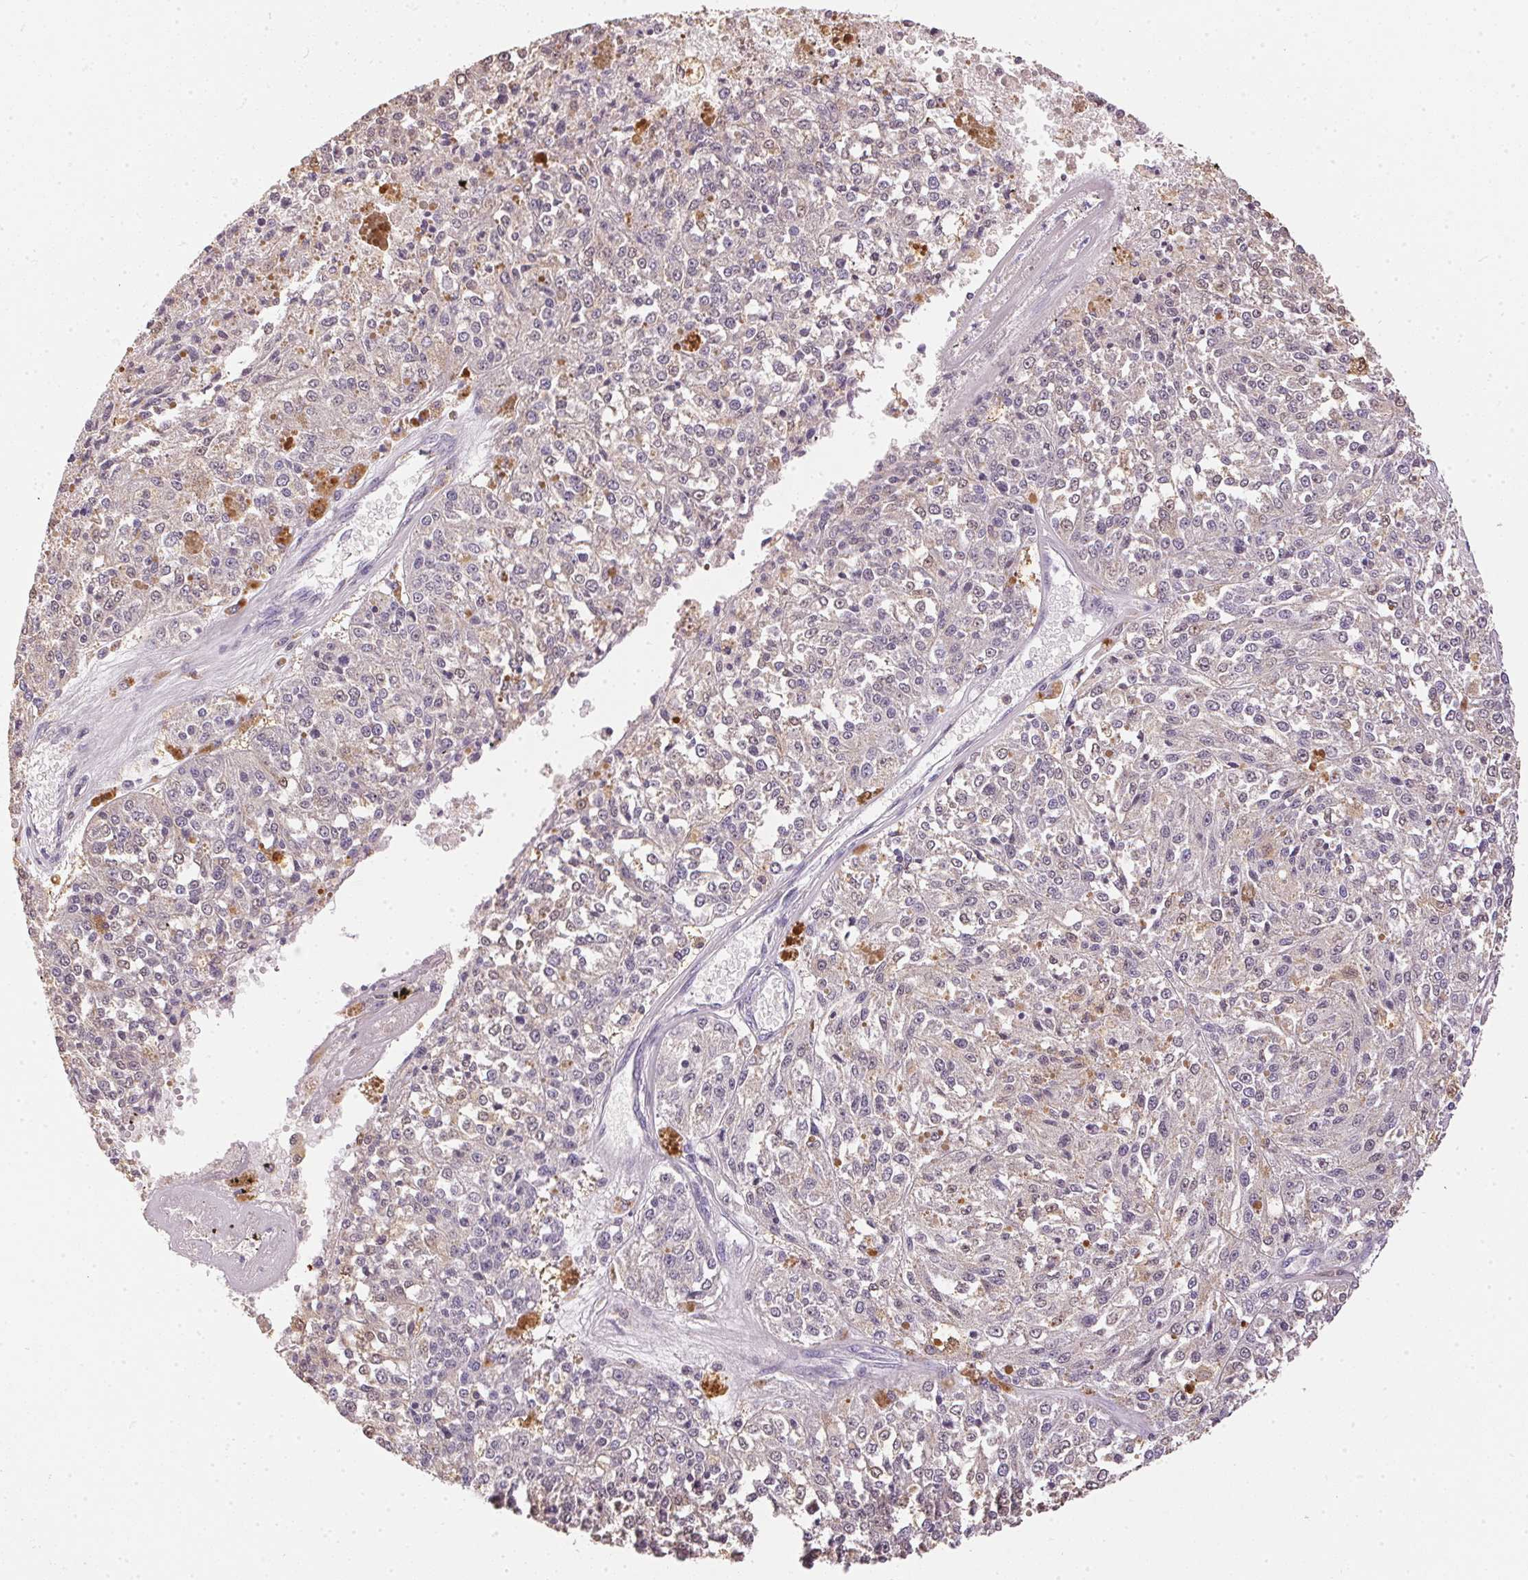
{"staining": {"intensity": "negative", "quantity": "none", "location": "none"}, "tissue": "melanoma", "cell_type": "Tumor cells", "image_type": "cancer", "snomed": [{"axis": "morphology", "description": "Malignant melanoma, Metastatic site"}, {"axis": "topography", "description": "Lymph node"}], "caption": "Immunohistochemistry image of neoplastic tissue: human melanoma stained with DAB (3,3'-diaminobenzidine) displays no significant protein positivity in tumor cells. (DAB immunohistochemistry (IHC) visualized using brightfield microscopy, high magnification).", "gene": "S100A3", "patient": {"sex": "female", "age": 64}}